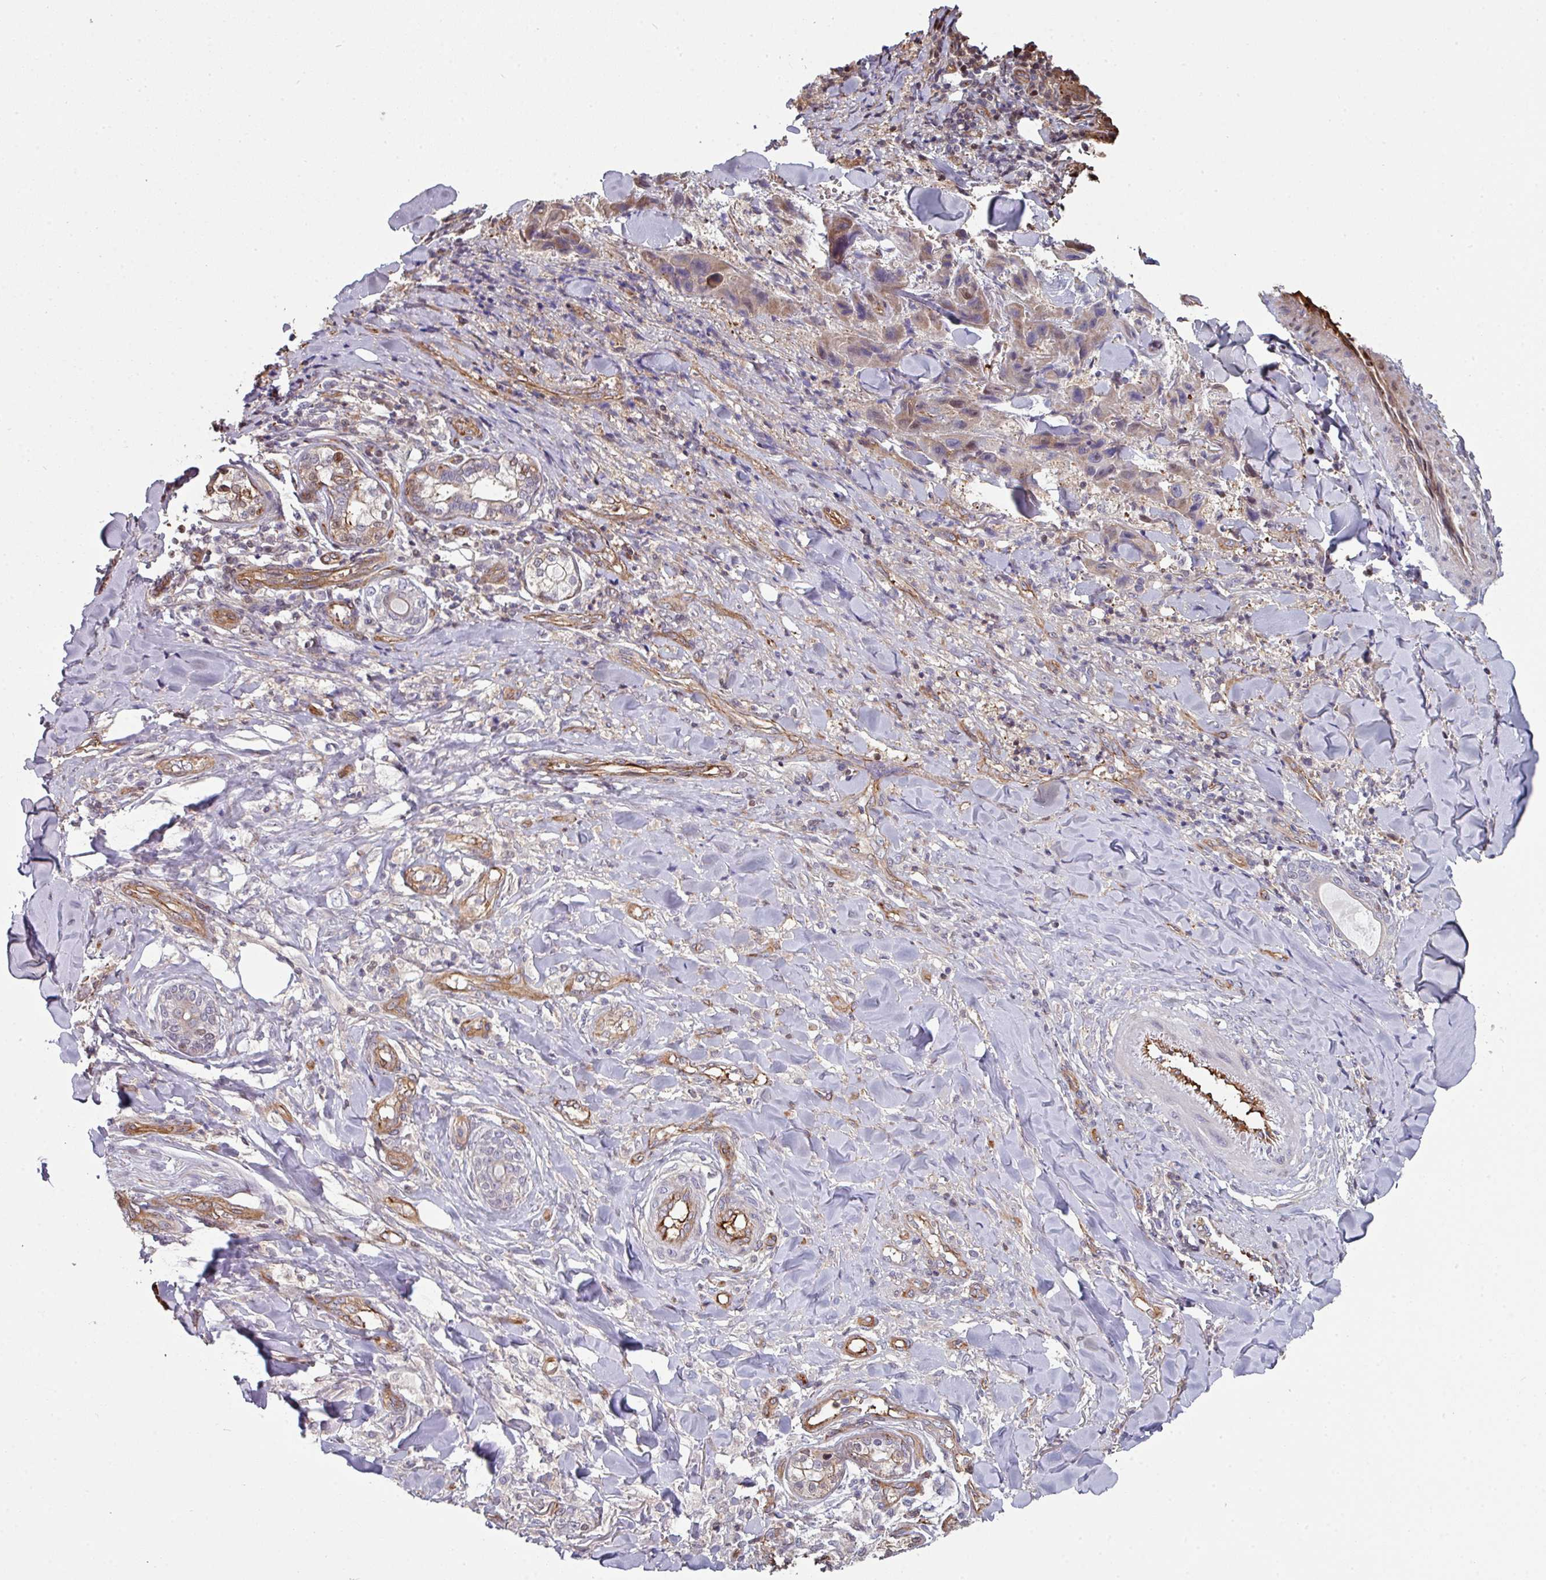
{"staining": {"intensity": "weak", "quantity": "25%-75%", "location": "cytoplasmic/membranous"}, "tissue": "skin cancer", "cell_type": "Tumor cells", "image_type": "cancer", "snomed": [{"axis": "morphology", "description": "Squamous cell carcinoma, NOS"}, {"axis": "topography", "description": "Skin"}, {"axis": "topography", "description": "Subcutis"}], "caption": "Immunohistochemical staining of human skin squamous cell carcinoma demonstrates weak cytoplasmic/membranous protein expression in approximately 25%-75% of tumor cells.", "gene": "ANO9", "patient": {"sex": "male", "age": 73}}